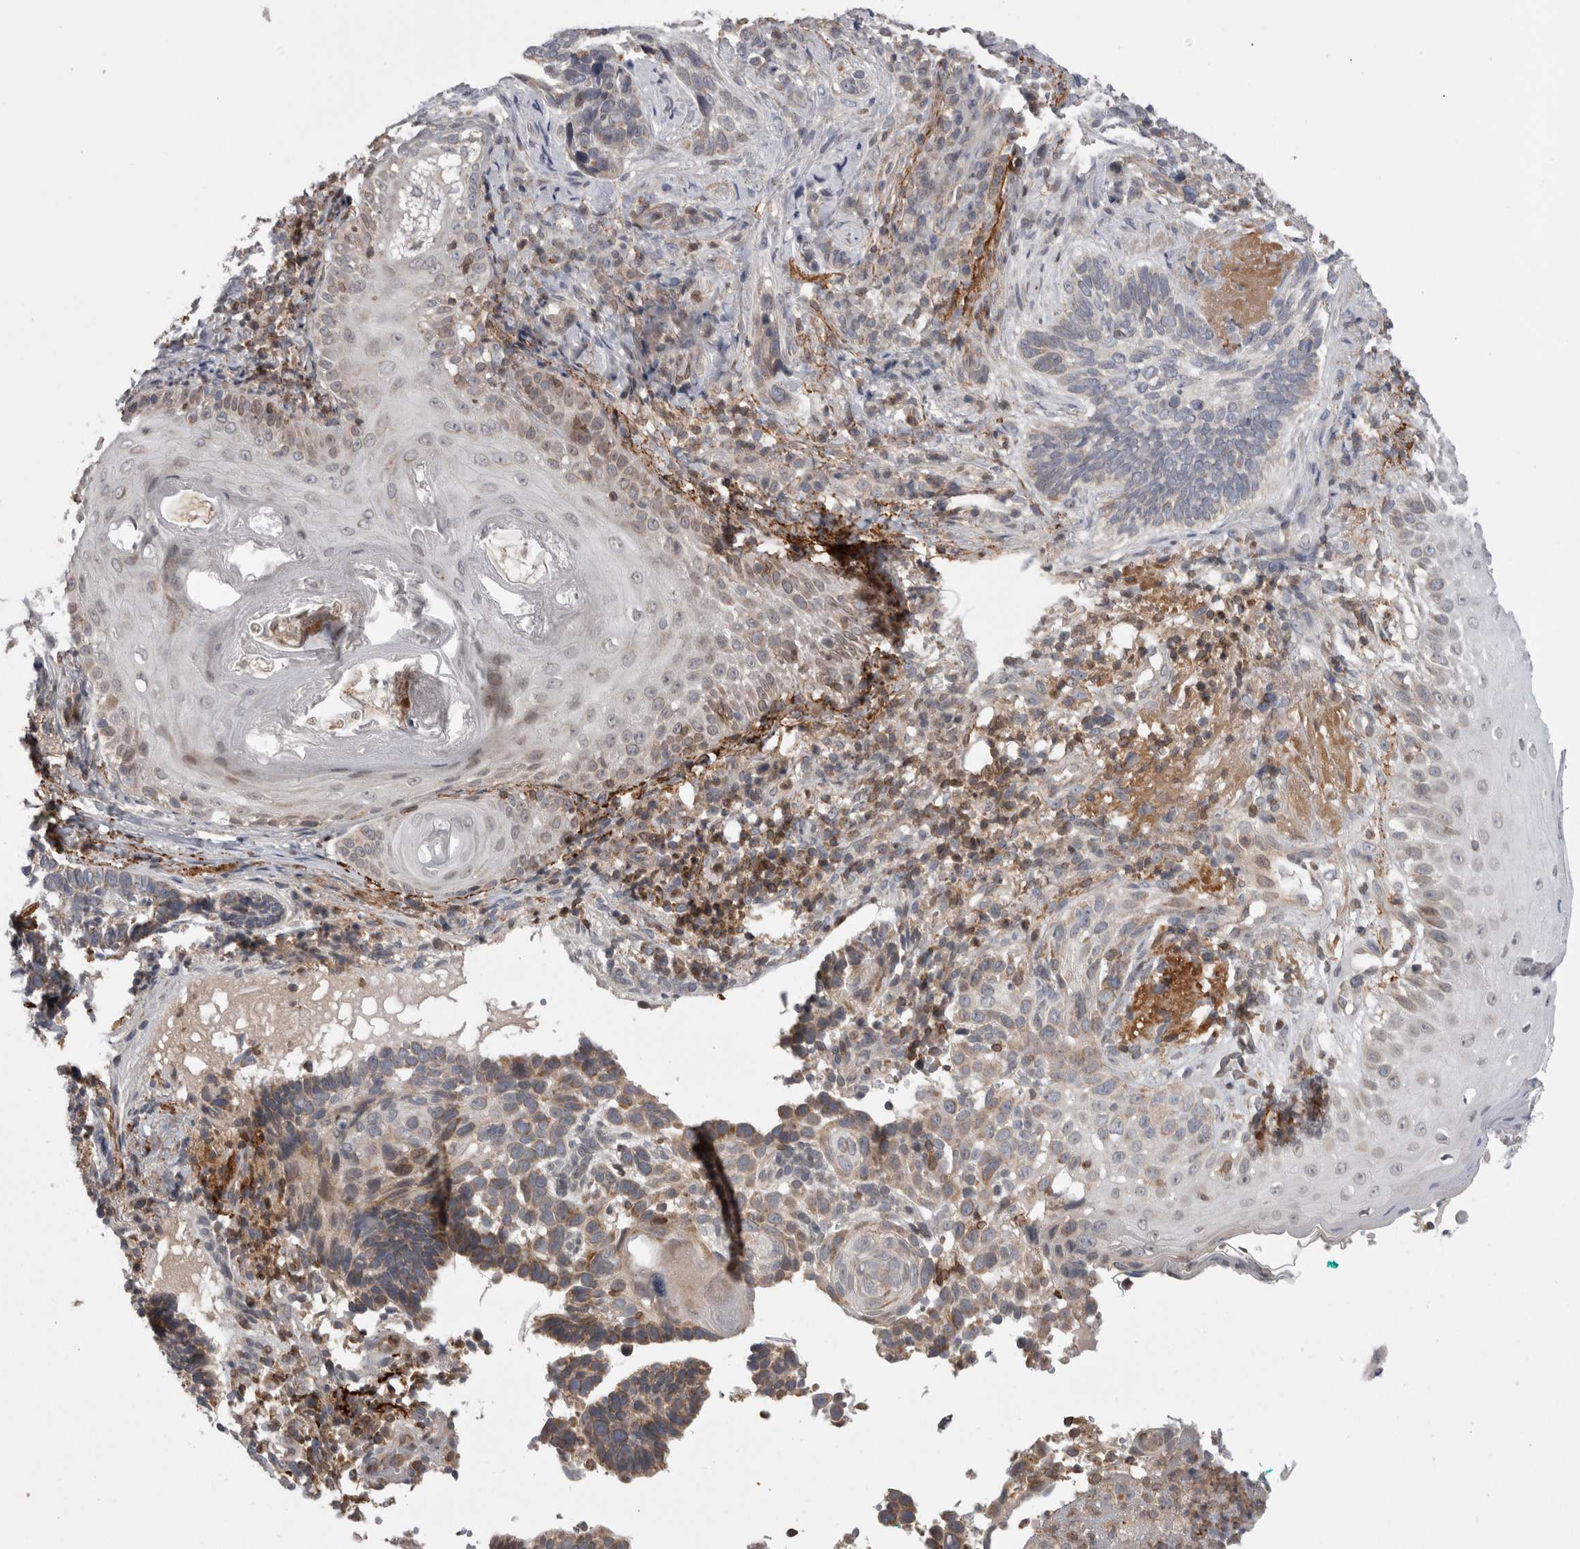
{"staining": {"intensity": "weak", "quantity": "<25%", "location": "cytoplasmic/membranous"}, "tissue": "skin cancer", "cell_type": "Tumor cells", "image_type": "cancer", "snomed": [{"axis": "morphology", "description": "Basal cell carcinoma"}, {"axis": "topography", "description": "Skin"}], "caption": "An IHC photomicrograph of skin basal cell carcinoma is shown. There is no staining in tumor cells of skin basal cell carcinoma.", "gene": "DARS2", "patient": {"sex": "female", "age": 89}}